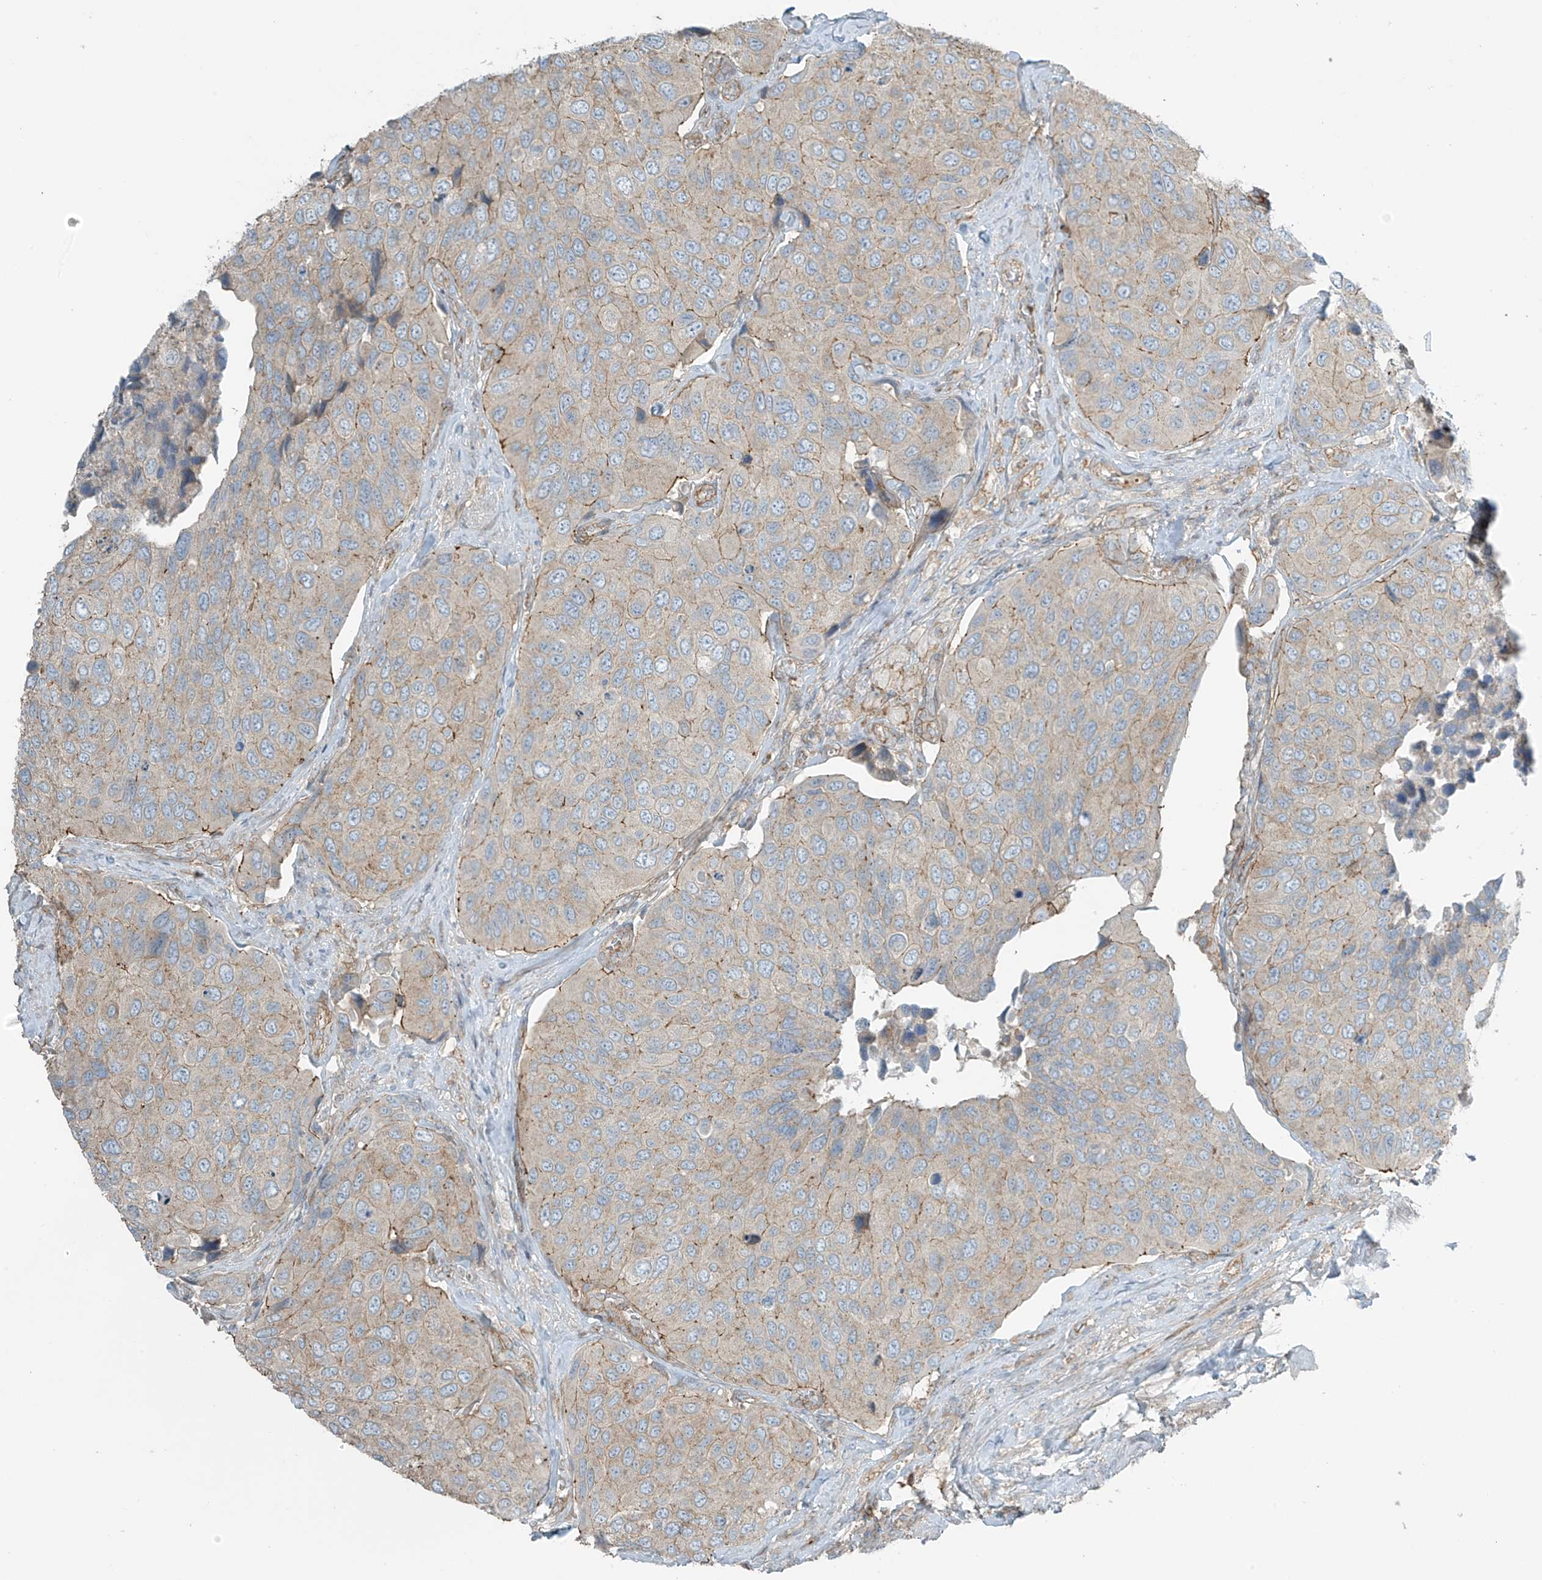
{"staining": {"intensity": "weak", "quantity": "25%-75%", "location": "cytoplasmic/membranous"}, "tissue": "urothelial cancer", "cell_type": "Tumor cells", "image_type": "cancer", "snomed": [{"axis": "morphology", "description": "Urothelial carcinoma, High grade"}, {"axis": "topography", "description": "Urinary bladder"}], "caption": "Urothelial carcinoma (high-grade) stained with a brown dye reveals weak cytoplasmic/membranous positive staining in approximately 25%-75% of tumor cells.", "gene": "SLC9A2", "patient": {"sex": "male", "age": 74}}